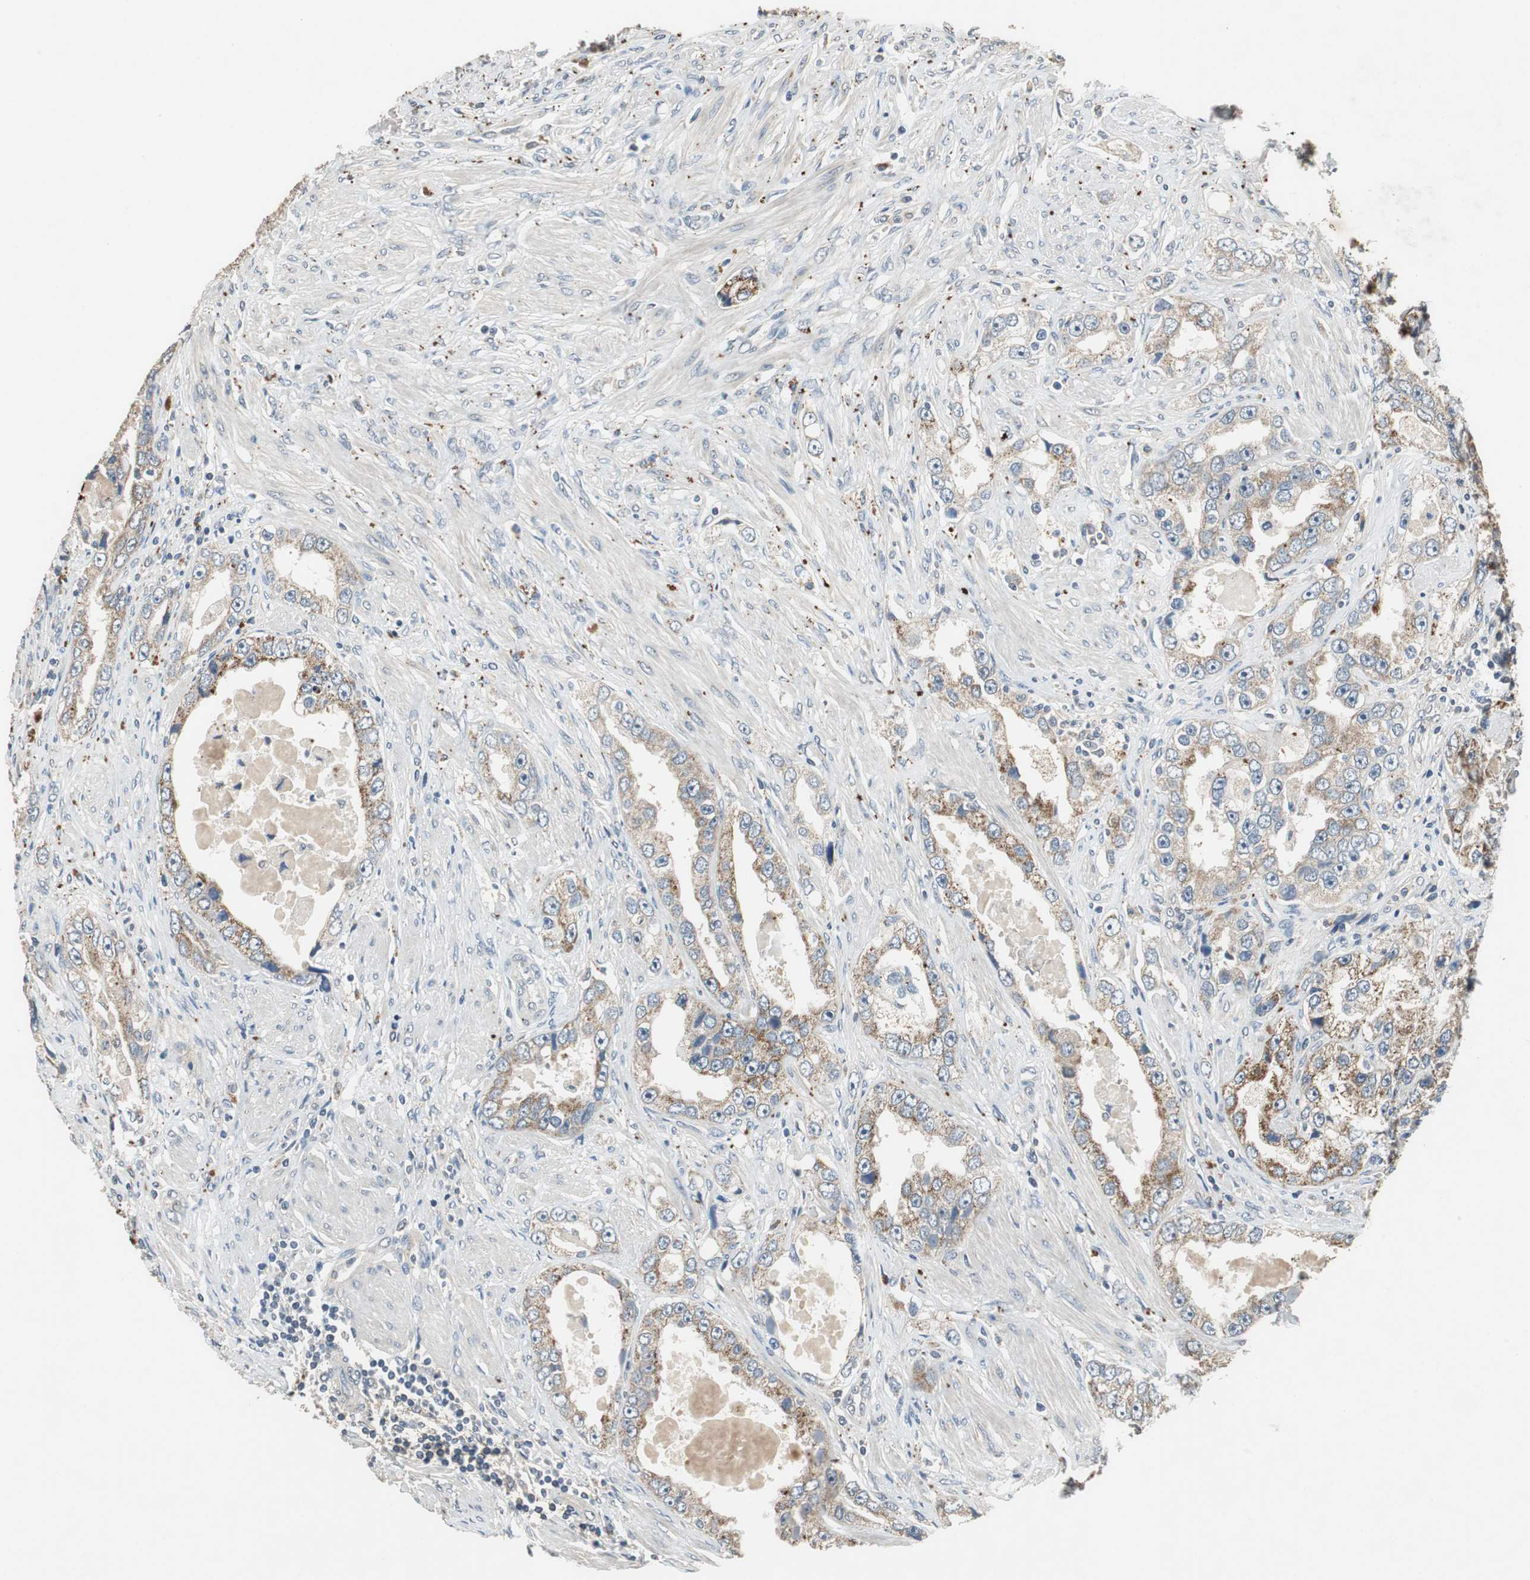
{"staining": {"intensity": "moderate", "quantity": "25%-75%", "location": "cytoplasmic/membranous"}, "tissue": "prostate cancer", "cell_type": "Tumor cells", "image_type": "cancer", "snomed": [{"axis": "morphology", "description": "Adenocarcinoma, High grade"}, {"axis": "topography", "description": "Prostate"}], "caption": "The histopathology image demonstrates immunohistochemical staining of prostate cancer. There is moderate cytoplasmic/membranous staining is identified in about 25%-75% of tumor cells.", "gene": "PI4KB", "patient": {"sex": "male", "age": 63}}